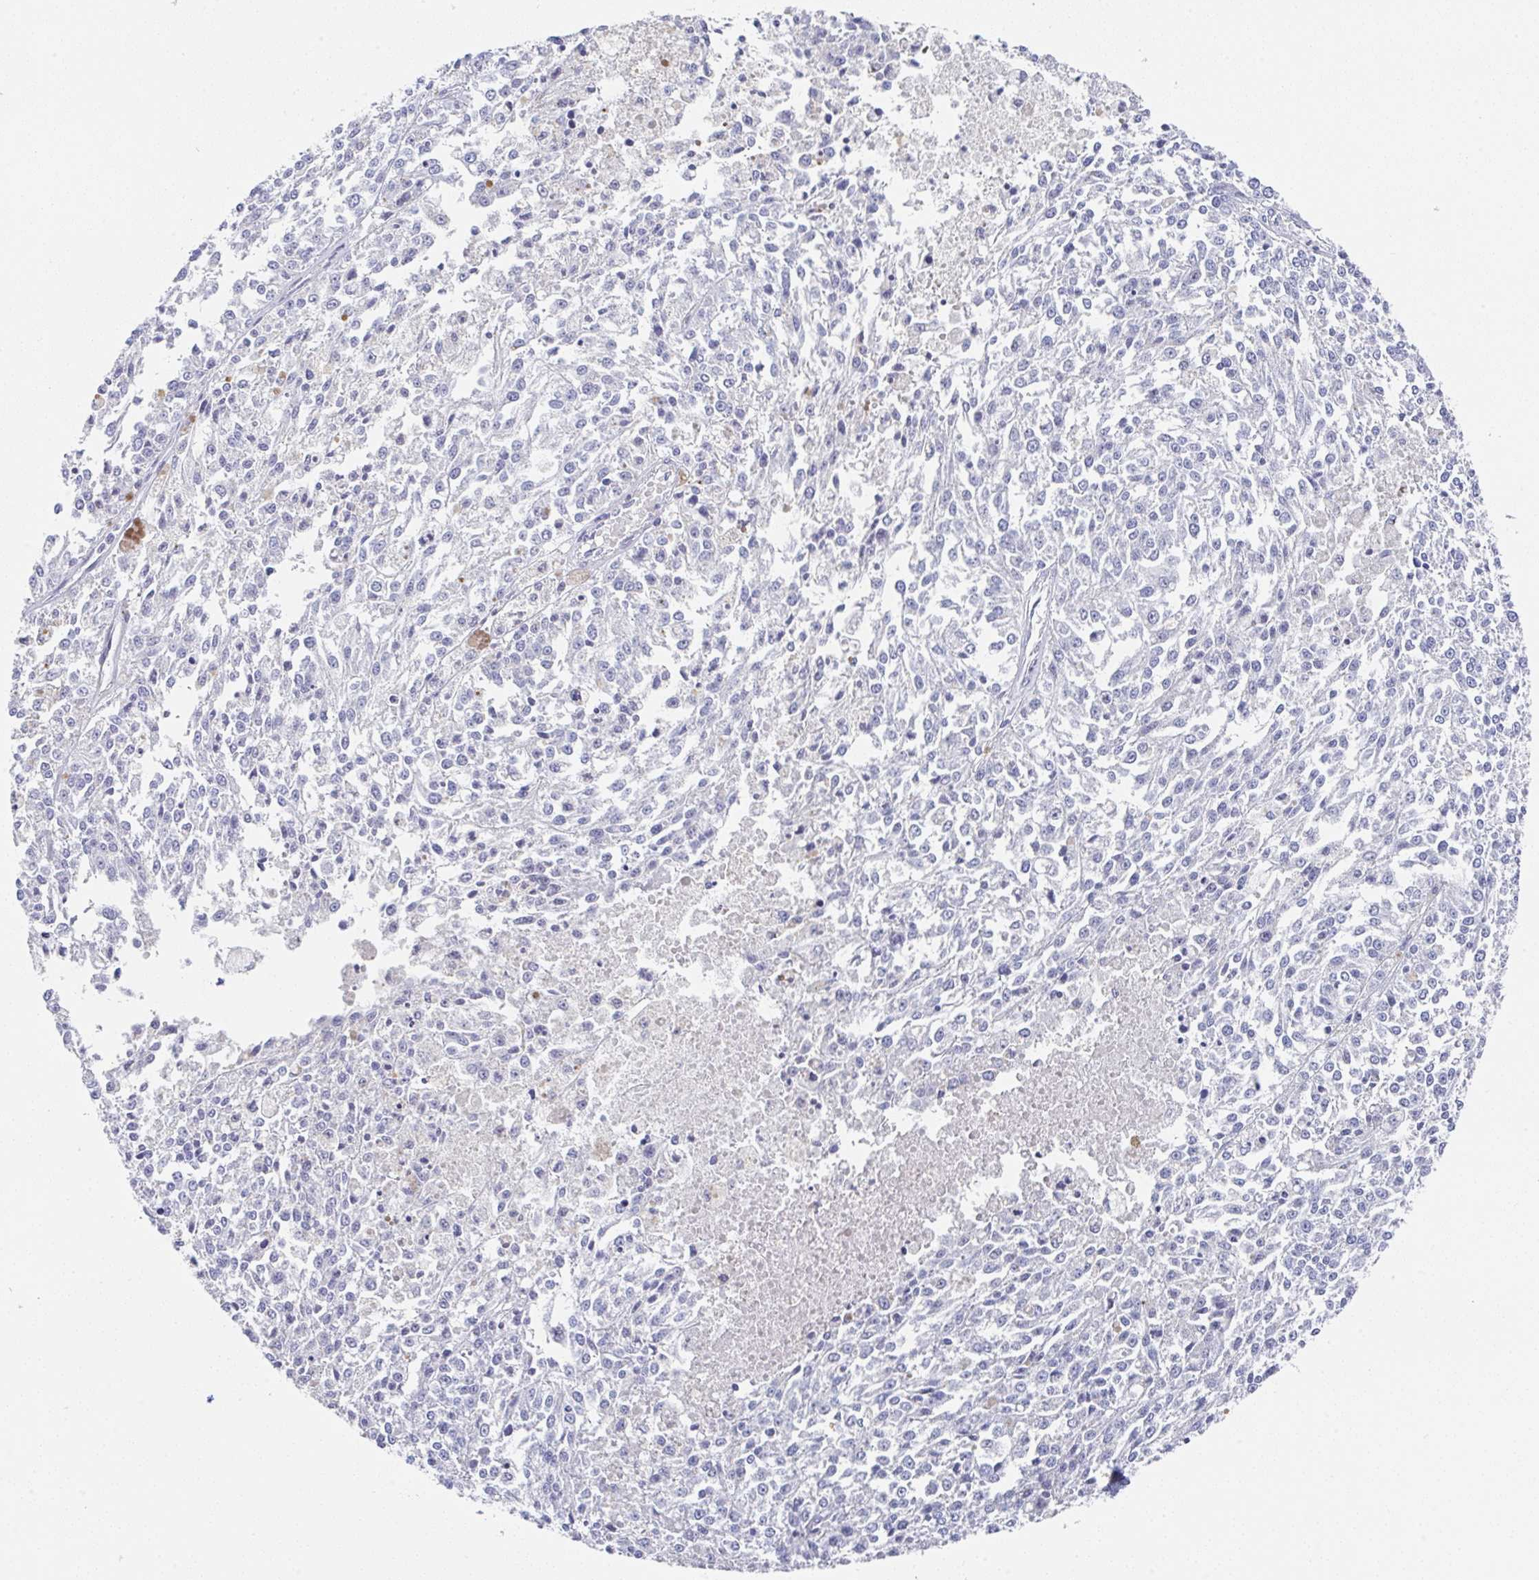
{"staining": {"intensity": "negative", "quantity": "none", "location": "none"}, "tissue": "melanoma", "cell_type": "Tumor cells", "image_type": "cancer", "snomed": [{"axis": "morphology", "description": "Malignant melanoma, NOS"}, {"axis": "topography", "description": "Skin"}], "caption": "Micrograph shows no protein staining in tumor cells of melanoma tissue.", "gene": "TNFRSF8", "patient": {"sex": "female", "age": 64}}